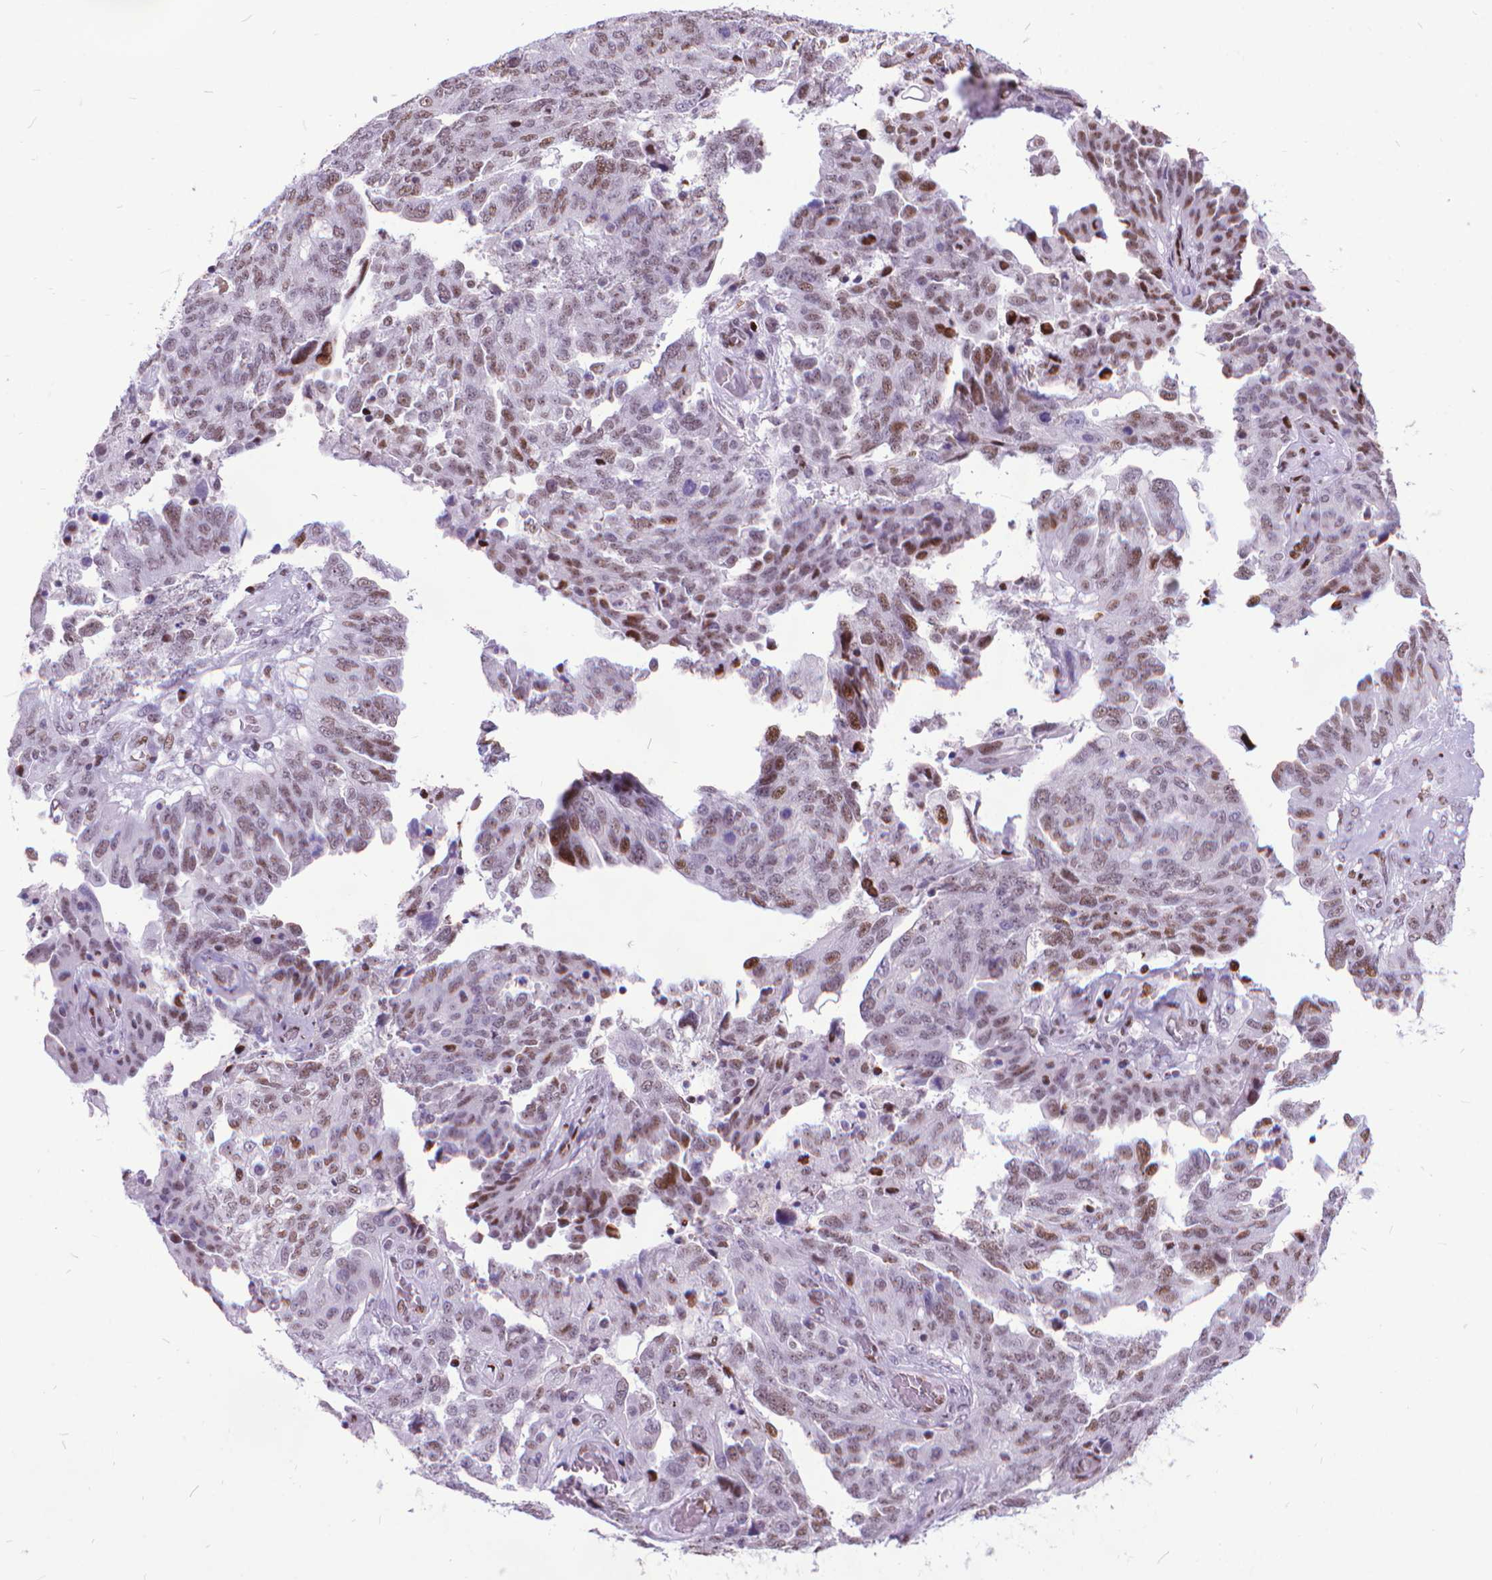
{"staining": {"intensity": "moderate", "quantity": "<25%", "location": "nuclear"}, "tissue": "ovarian cancer", "cell_type": "Tumor cells", "image_type": "cancer", "snomed": [{"axis": "morphology", "description": "Cystadenocarcinoma, serous, NOS"}, {"axis": "topography", "description": "Ovary"}], "caption": "Tumor cells exhibit low levels of moderate nuclear staining in about <25% of cells in ovarian cancer (serous cystadenocarcinoma).", "gene": "POLE4", "patient": {"sex": "female", "age": 67}}